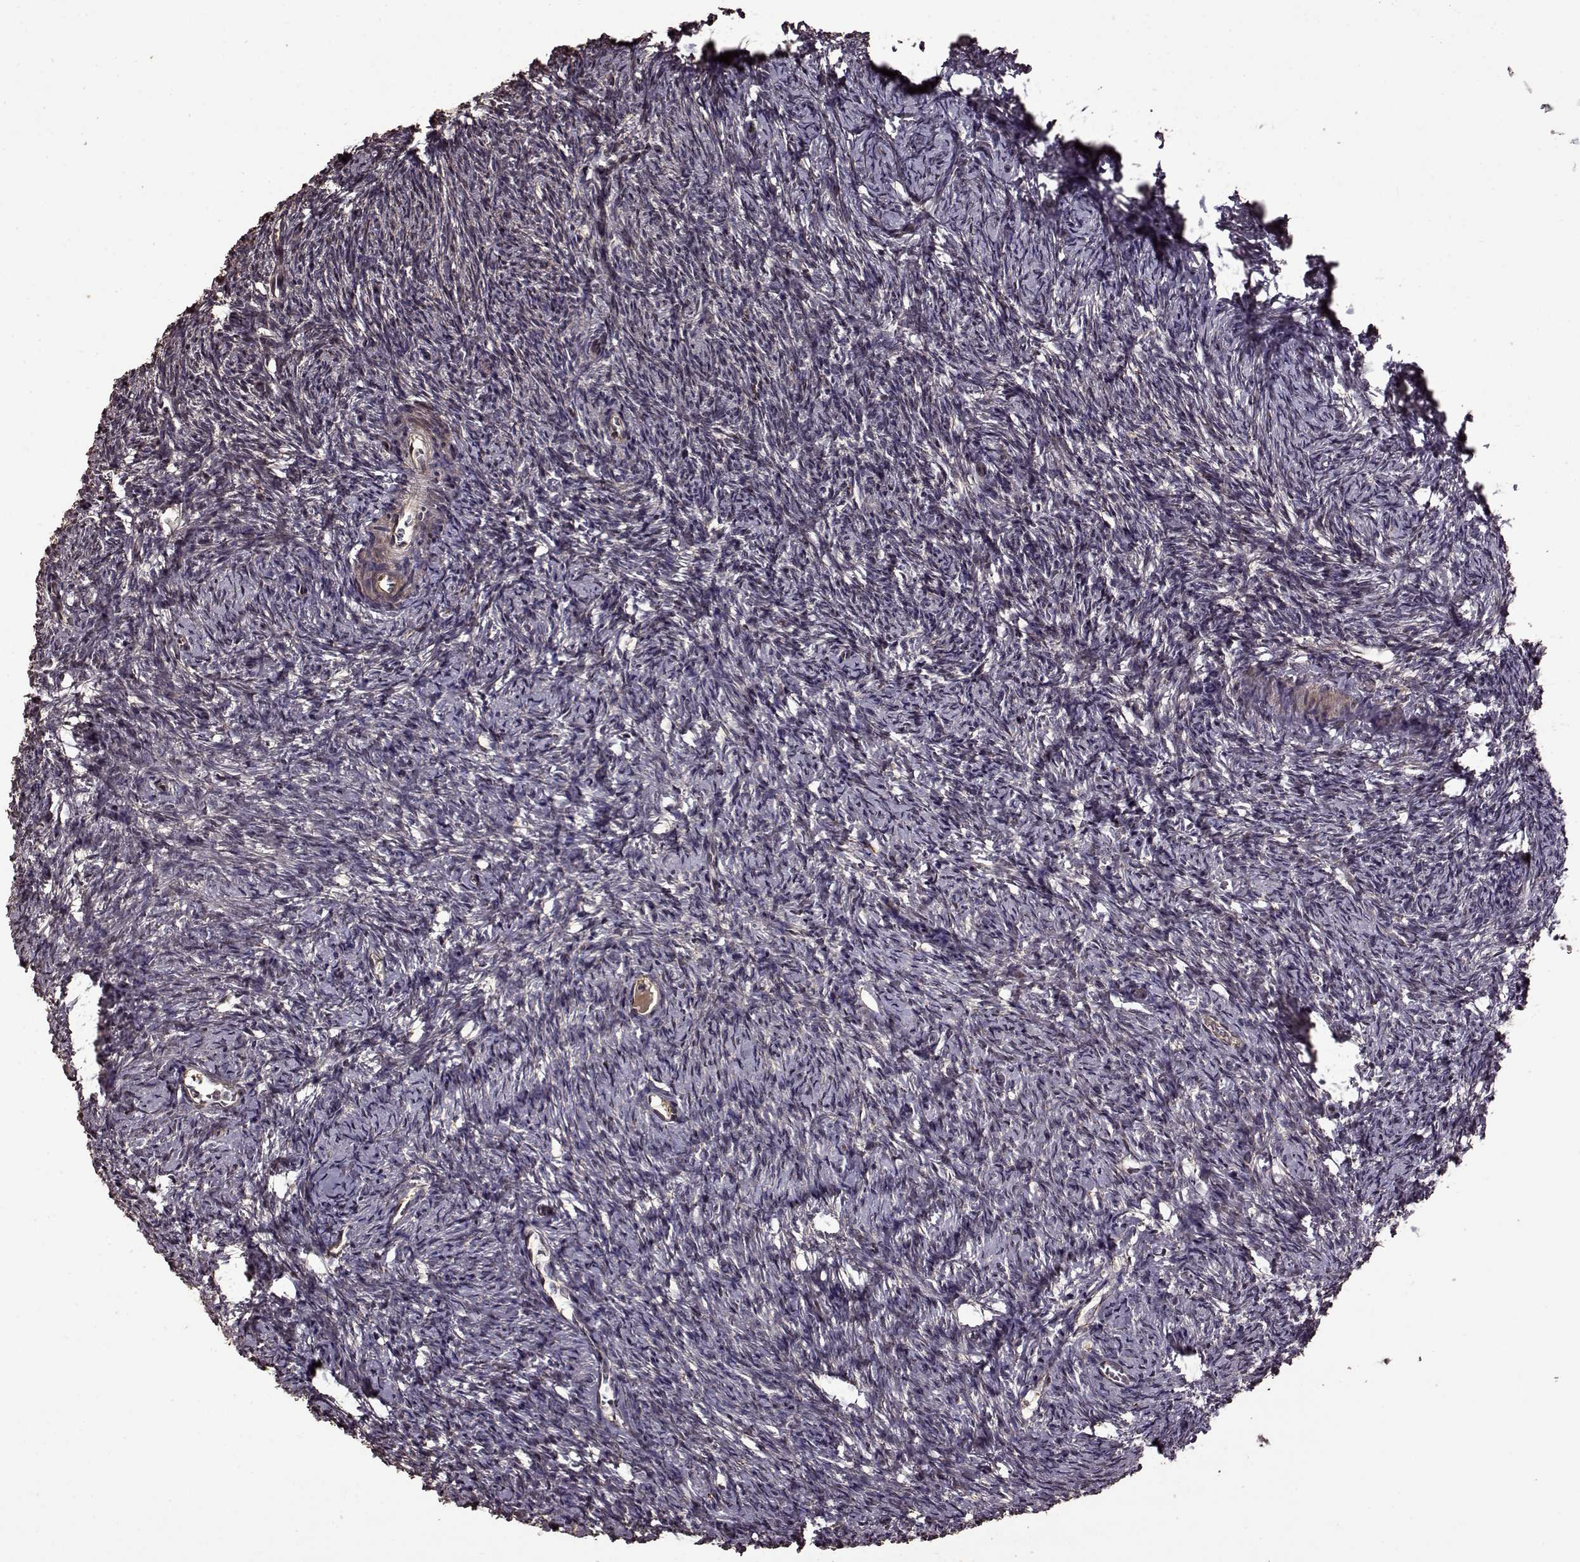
{"staining": {"intensity": "moderate", "quantity": "25%-75%", "location": "cytoplasmic/membranous"}, "tissue": "ovary", "cell_type": "Follicle cells", "image_type": "normal", "snomed": [{"axis": "morphology", "description": "Normal tissue, NOS"}, {"axis": "topography", "description": "Ovary"}], "caption": "High-magnification brightfield microscopy of normal ovary stained with DAB (3,3'-diaminobenzidine) (brown) and counterstained with hematoxylin (blue). follicle cells exhibit moderate cytoplasmic/membranous expression is seen in about25%-75% of cells.", "gene": "FBXW11", "patient": {"sex": "female", "age": 39}}